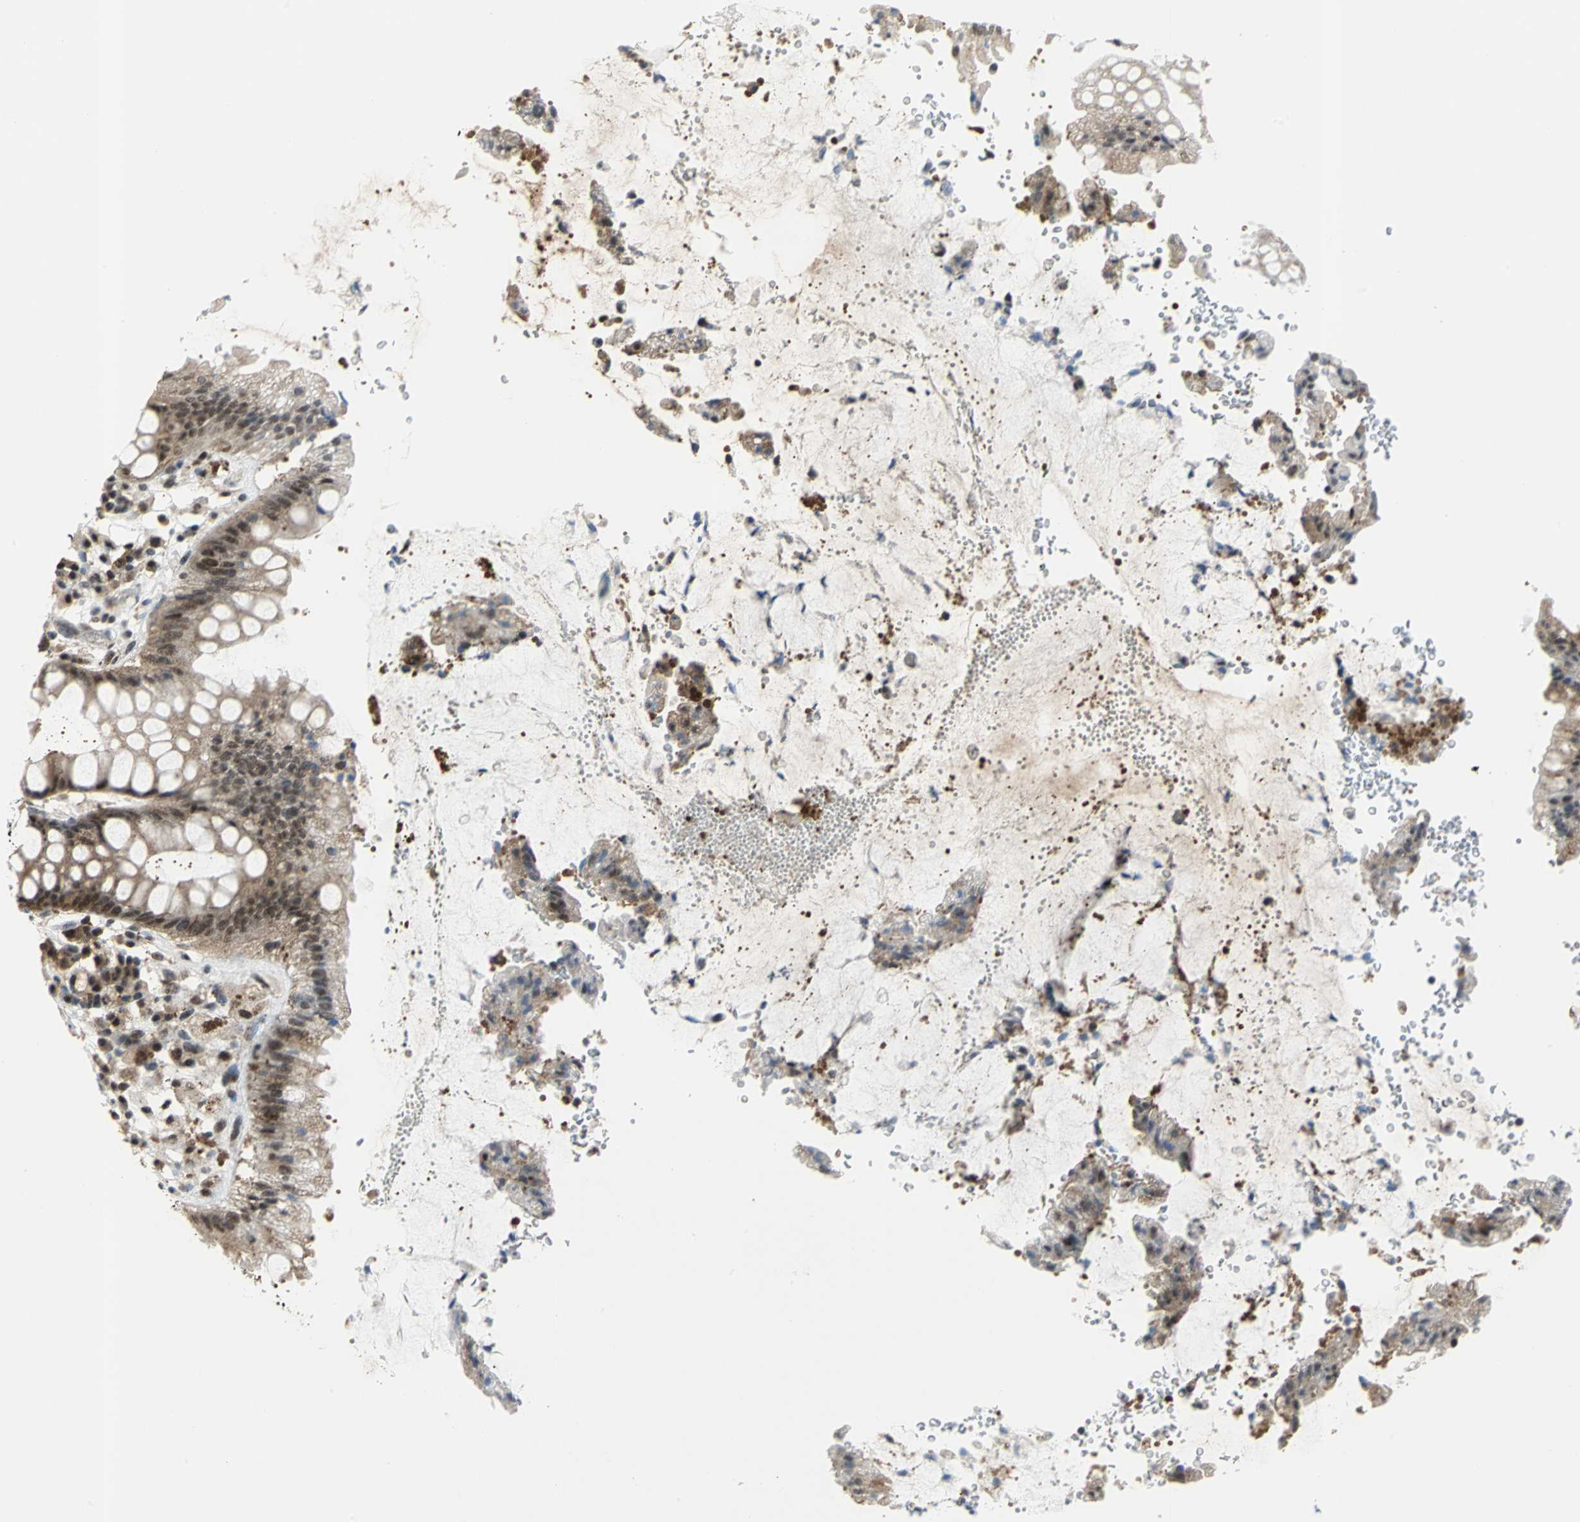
{"staining": {"intensity": "moderate", "quantity": ">75%", "location": "cytoplasmic/membranous,nuclear"}, "tissue": "rectum", "cell_type": "Glandular cells", "image_type": "normal", "snomed": [{"axis": "morphology", "description": "Normal tissue, NOS"}, {"axis": "topography", "description": "Rectum"}], "caption": "A brown stain shows moderate cytoplasmic/membranous,nuclear staining of a protein in glandular cells of unremarkable human rectum. Using DAB (brown) and hematoxylin (blue) stains, captured at high magnification using brightfield microscopy.", "gene": "PSMA4", "patient": {"sex": "female", "age": 46}}